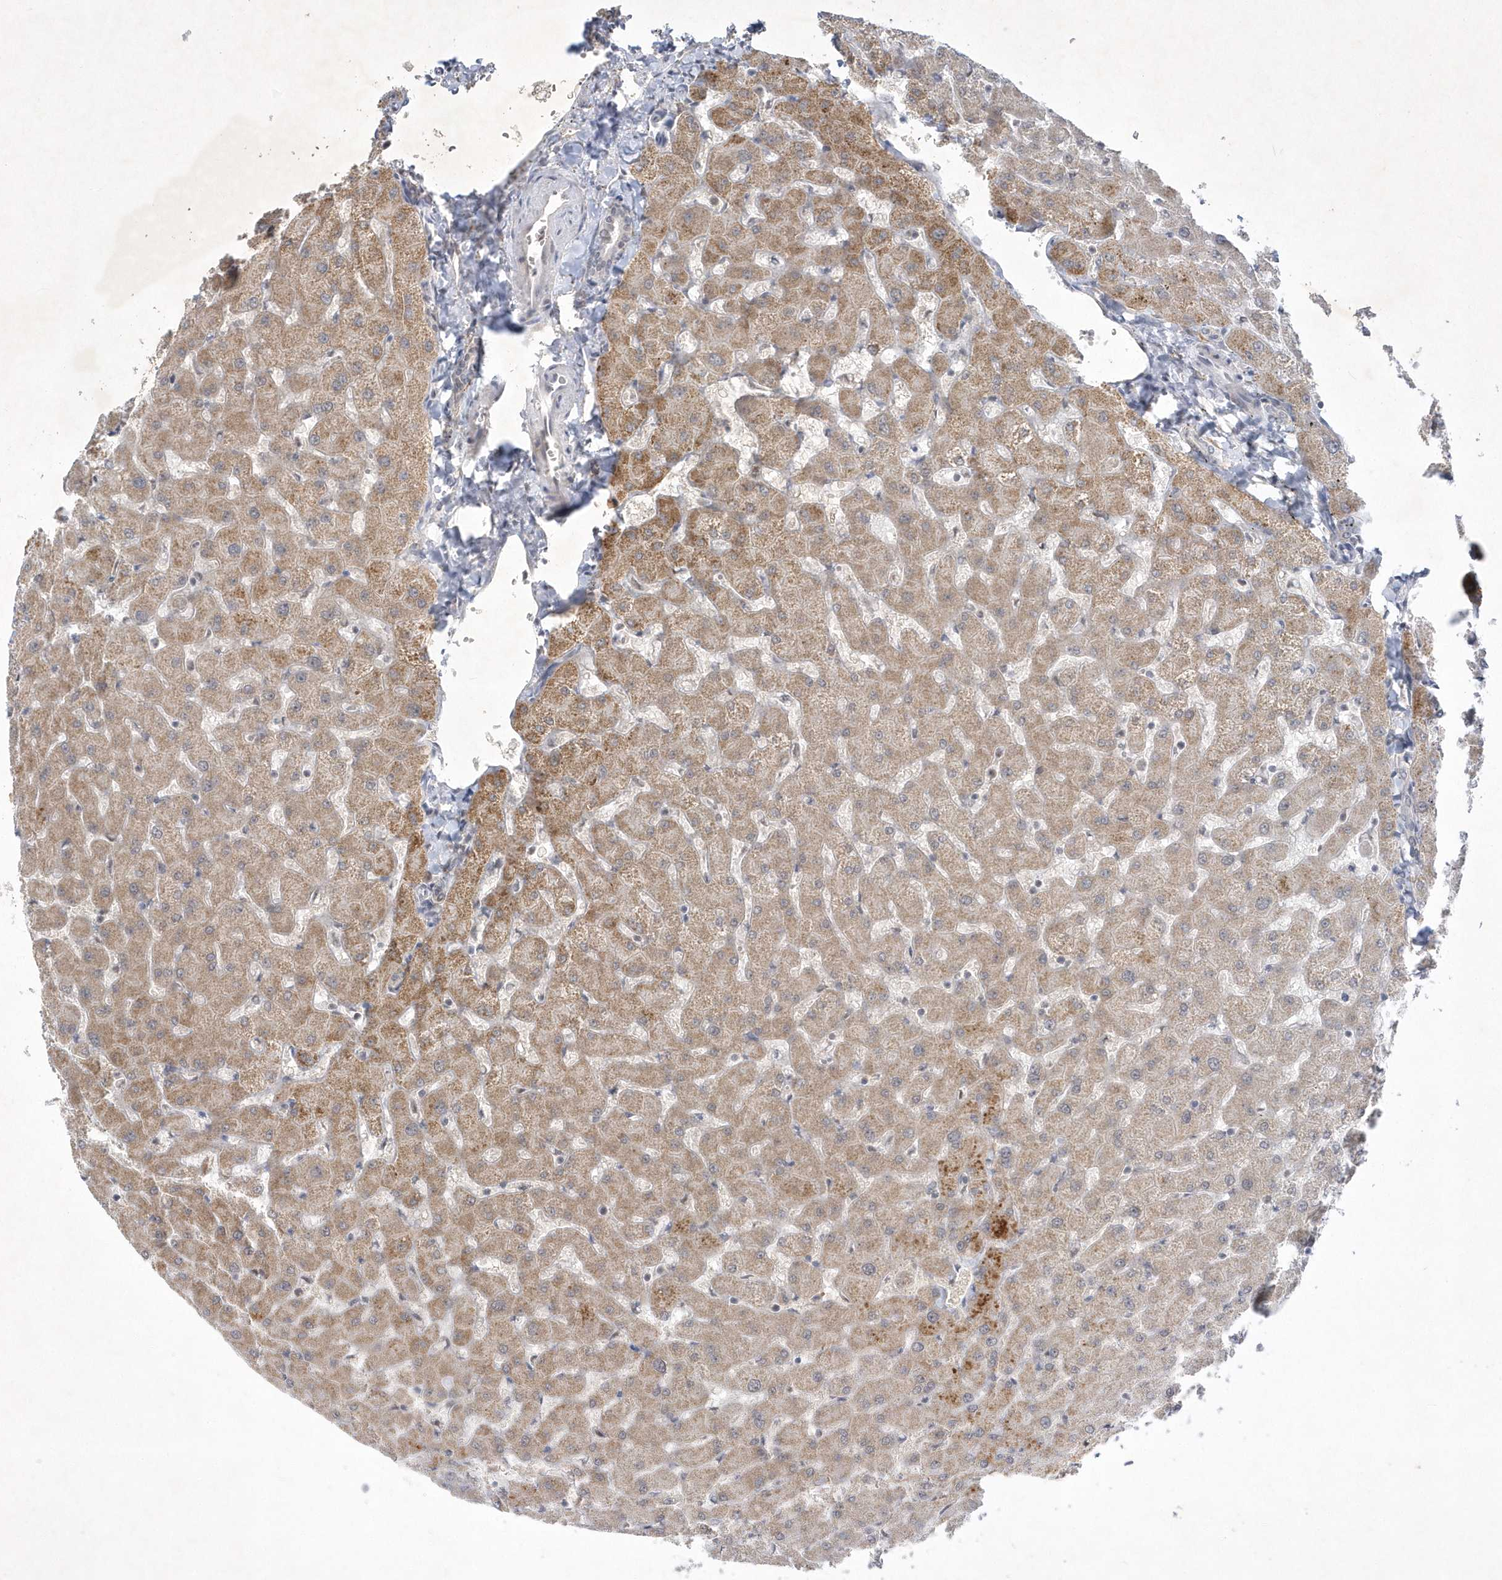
{"staining": {"intensity": "negative", "quantity": "none", "location": "none"}, "tissue": "liver", "cell_type": "Cholangiocytes", "image_type": "normal", "snomed": [{"axis": "morphology", "description": "Normal tissue, NOS"}, {"axis": "topography", "description": "Liver"}], "caption": "A high-resolution micrograph shows immunohistochemistry staining of benign liver, which shows no significant expression in cholangiocytes. The staining is performed using DAB (3,3'-diaminobenzidine) brown chromogen with nuclei counter-stained in using hematoxylin.", "gene": "CPSF3", "patient": {"sex": "female", "age": 63}}